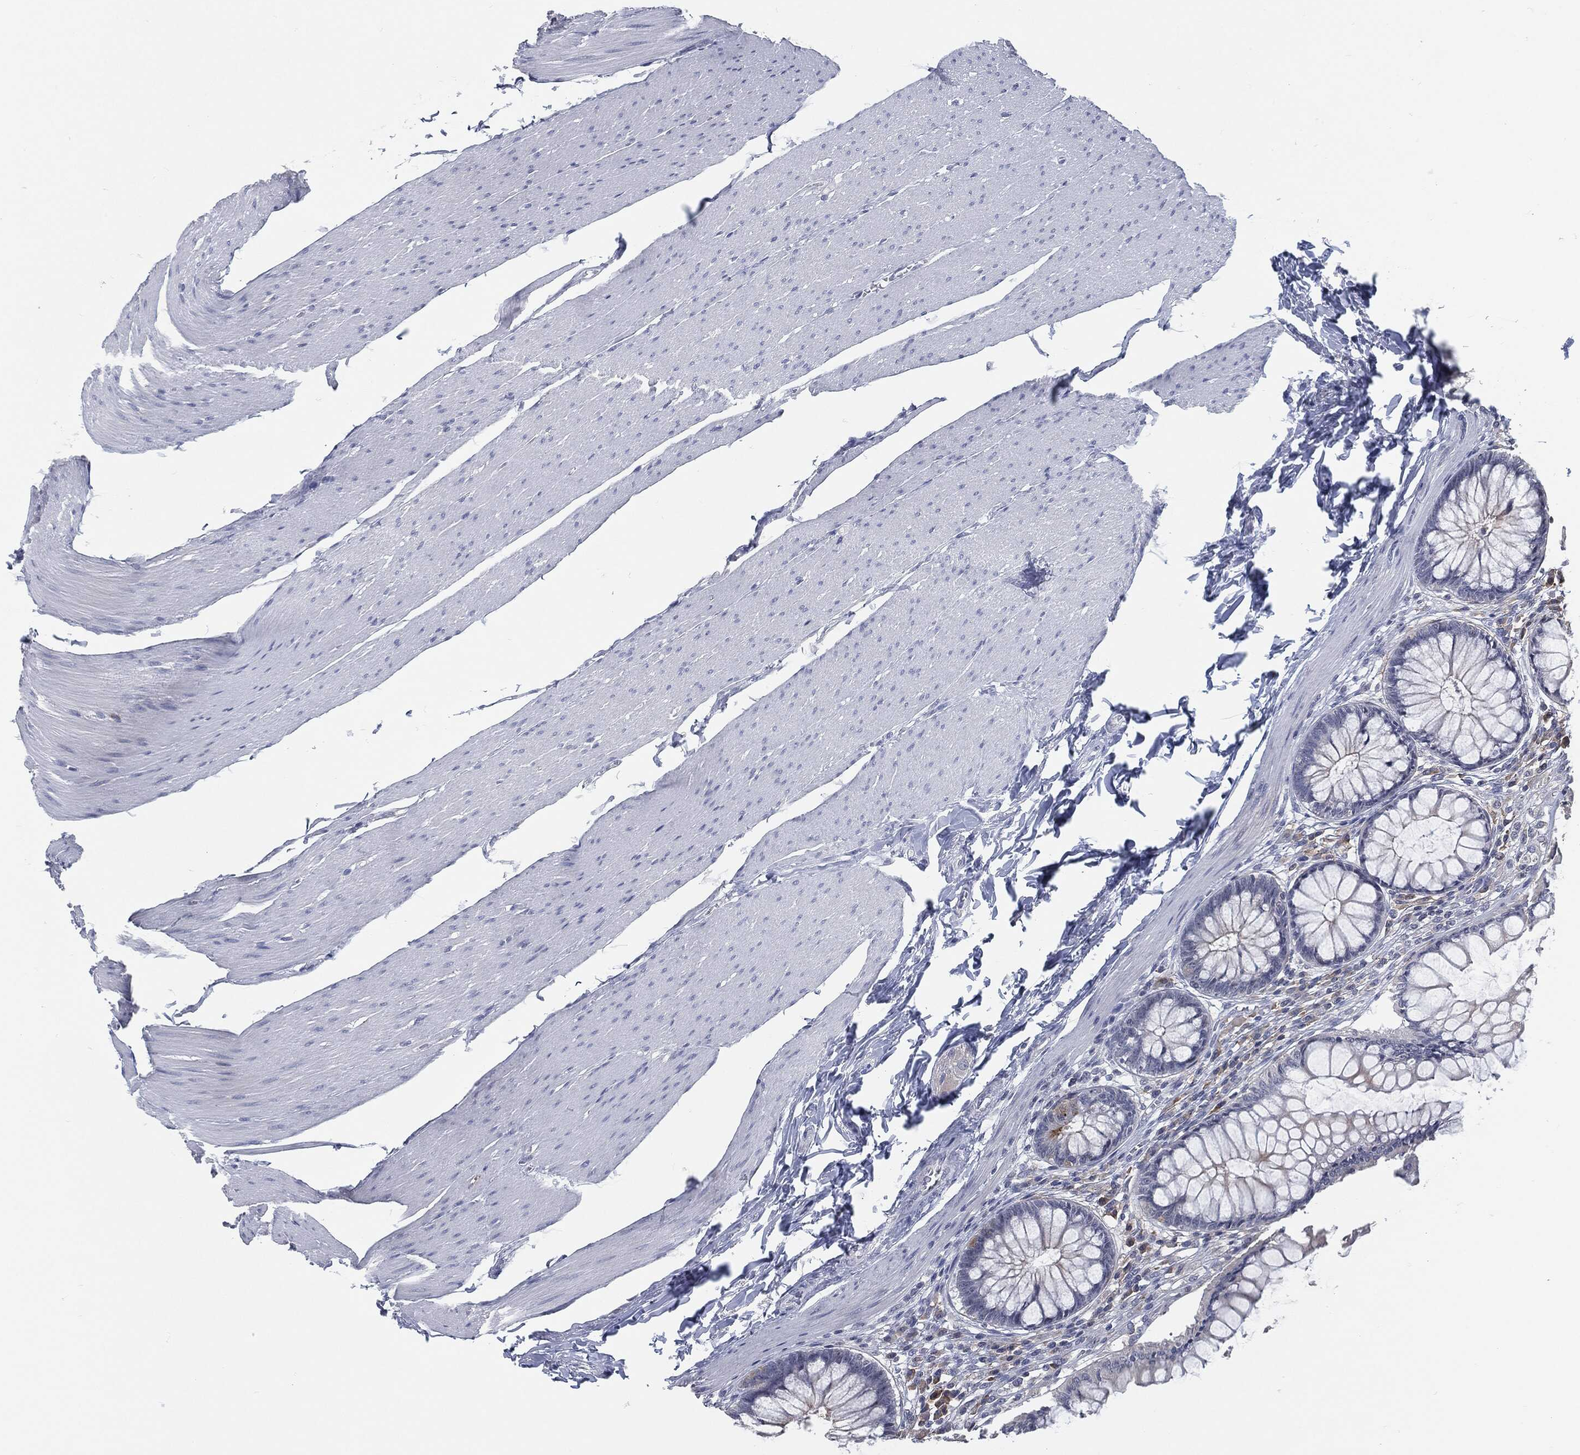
{"staining": {"intensity": "negative", "quantity": "none", "location": "none"}, "tissue": "rectum", "cell_type": "Glandular cells", "image_type": "normal", "snomed": [{"axis": "morphology", "description": "Normal tissue, NOS"}, {"axis": "topography", "description": "Rectum"}], "caption": "Immunohistochemistry photomicrograph of normal rectum stained for a protein (brown), which demonstrates no expression in glandular cells.", "gene": "PROM1", "patient": {"sex": "female", "age": 58}}